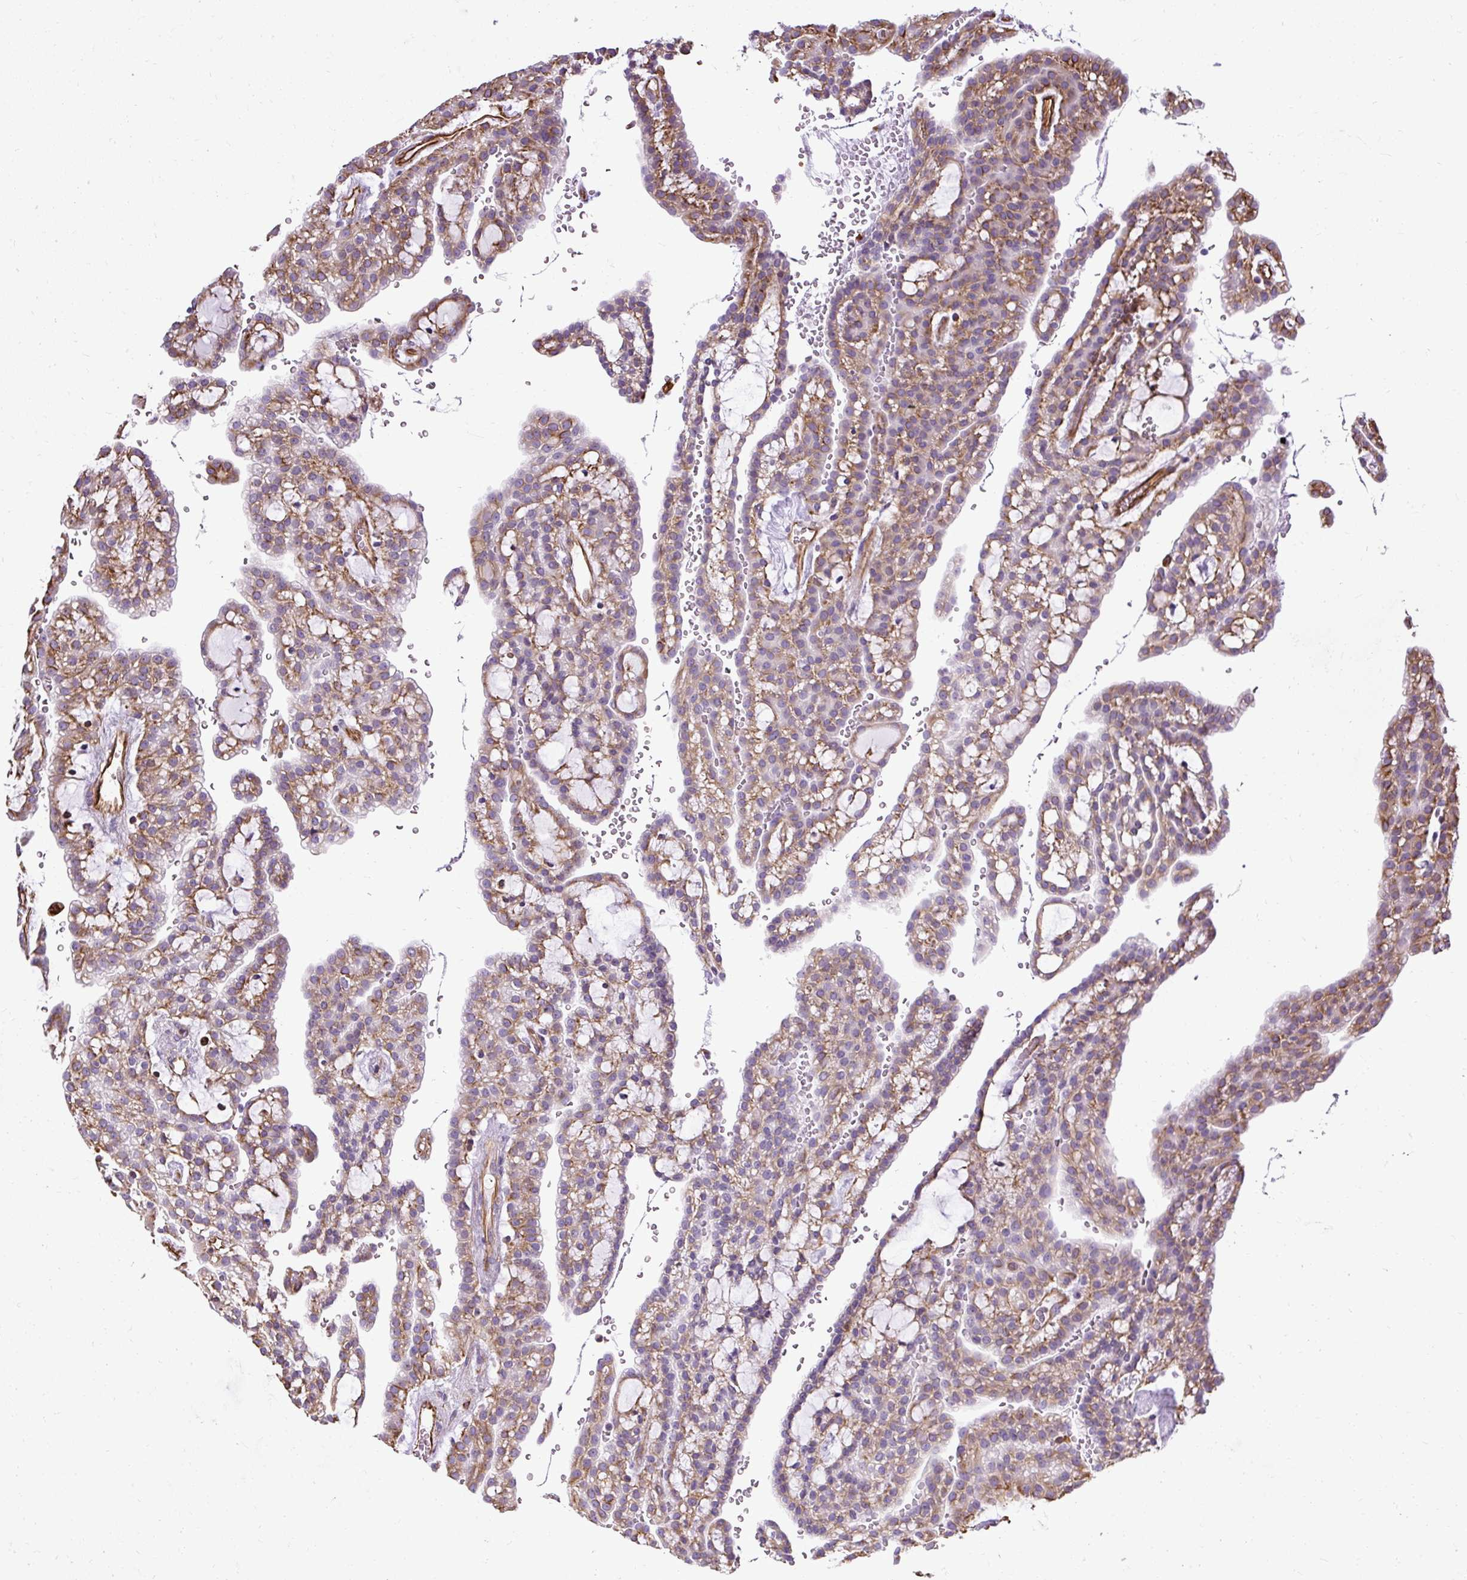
{"staining": {"intensity": "weak", "quantity": "25%-75%", "location": "cytoplasmic/membranous"}, "tissue": "renal cancer", "cell_type": "Tumor cells", "image_type": "cancer", "snomed": [{"axis": "morphology", "description": "Adenocarcinoma, NOS"}, {"axis": "topography", "description": "Kidney"}], "caption": "A brown stain shows weak cytoplasmic/membranous staining of a protein in renal cancer (adenocarcinoma) tumor cells.", "gene": "PLS1", "patient": {"sex": "male", "age": 63}}